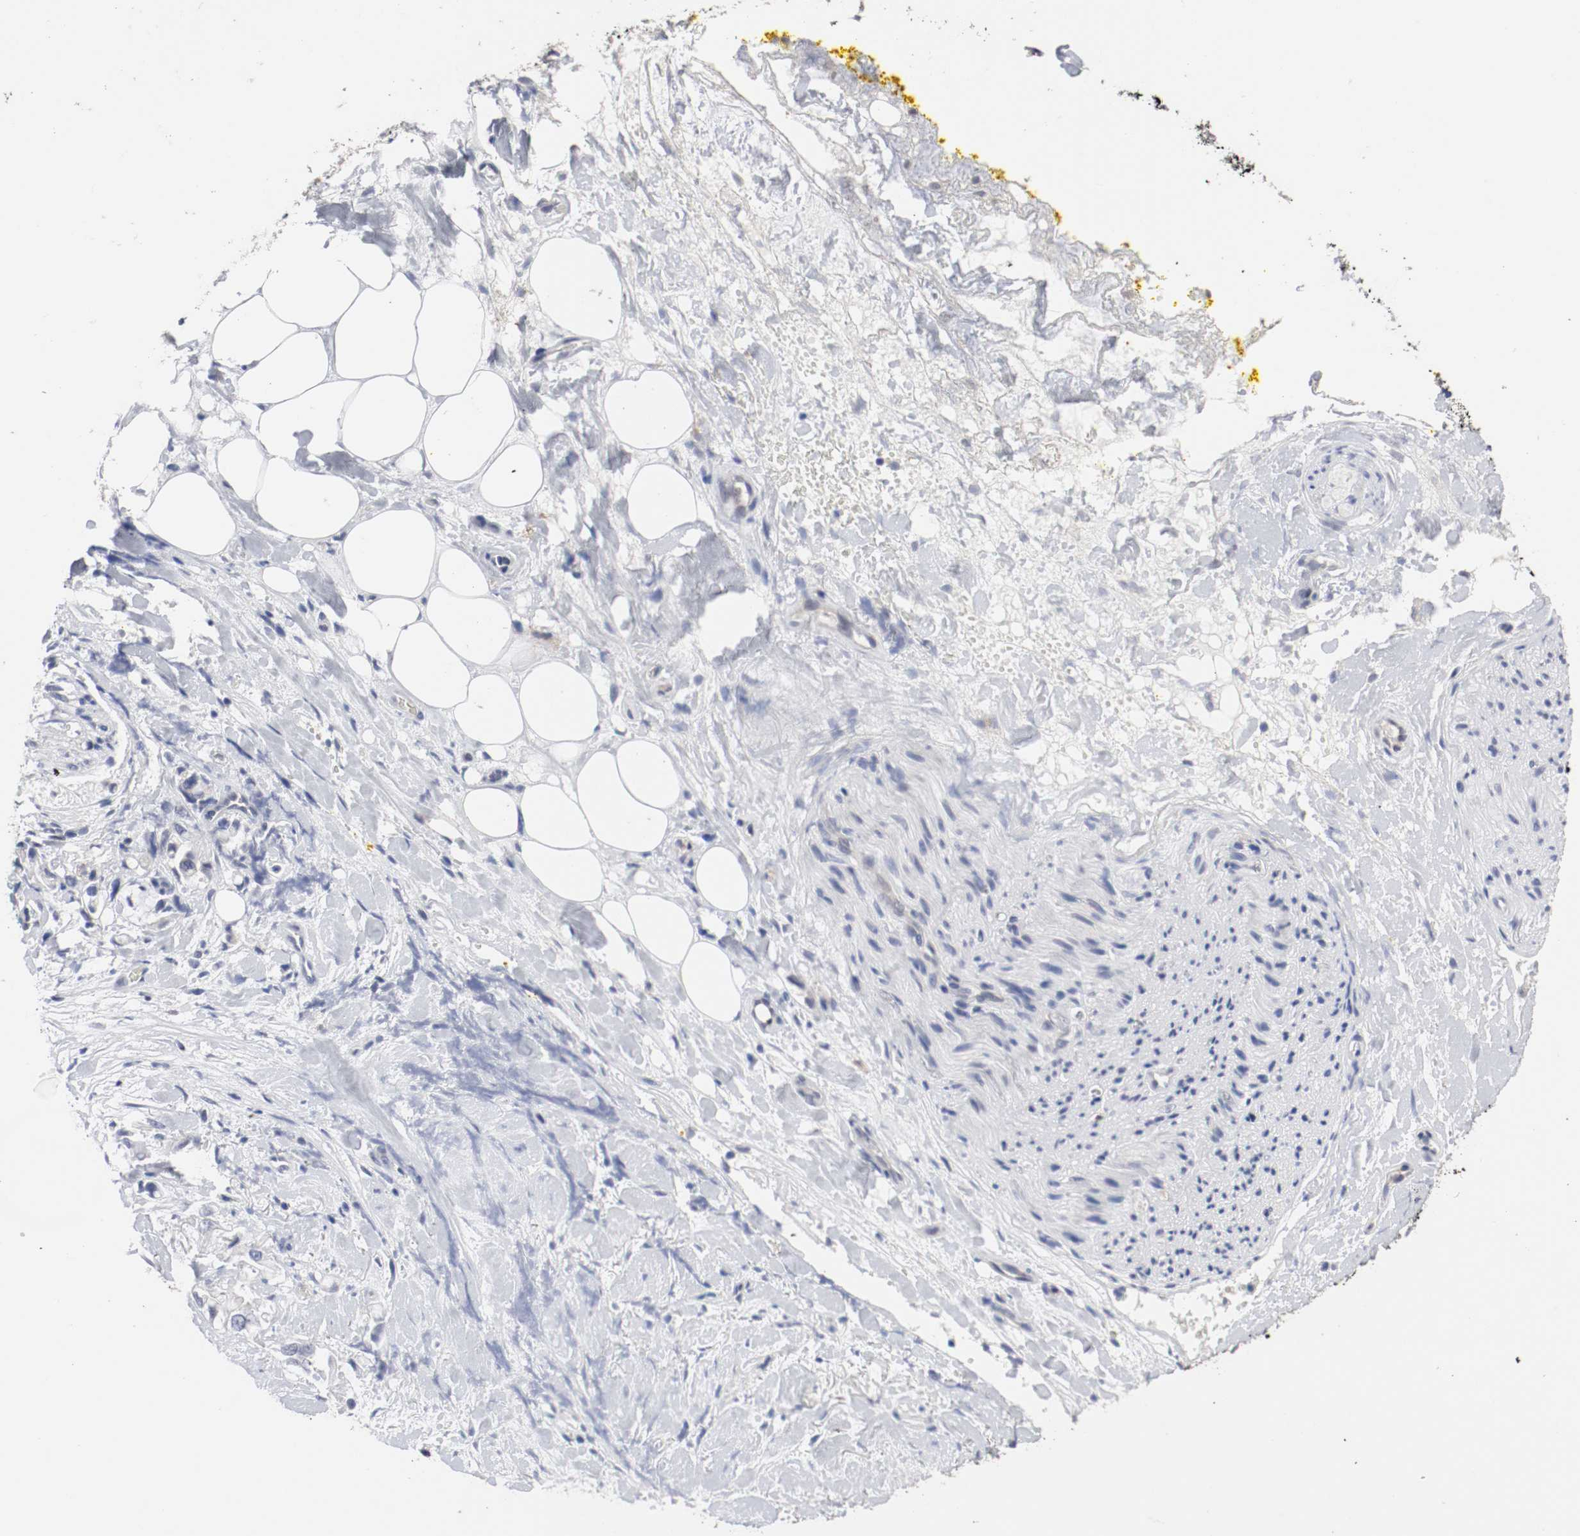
{"staining": {"intensity": "negative", "quantity": "none", "location": "none"}, "tissue": "pancreatic cancer", "cell_type": "Tumor cells", "image_type": "cancer", "snomed": [{"axis": "morphology", "description": "Adenocarcinoma, NOS"}, {"axis": "topography", "description": "Pancreas"}], "caption": "IHC of human adenocarcinoma (pancreatic) displays no expression in tumor cells.", "gene": "KIT", "patient": {"sex": "male", "age": 70}}